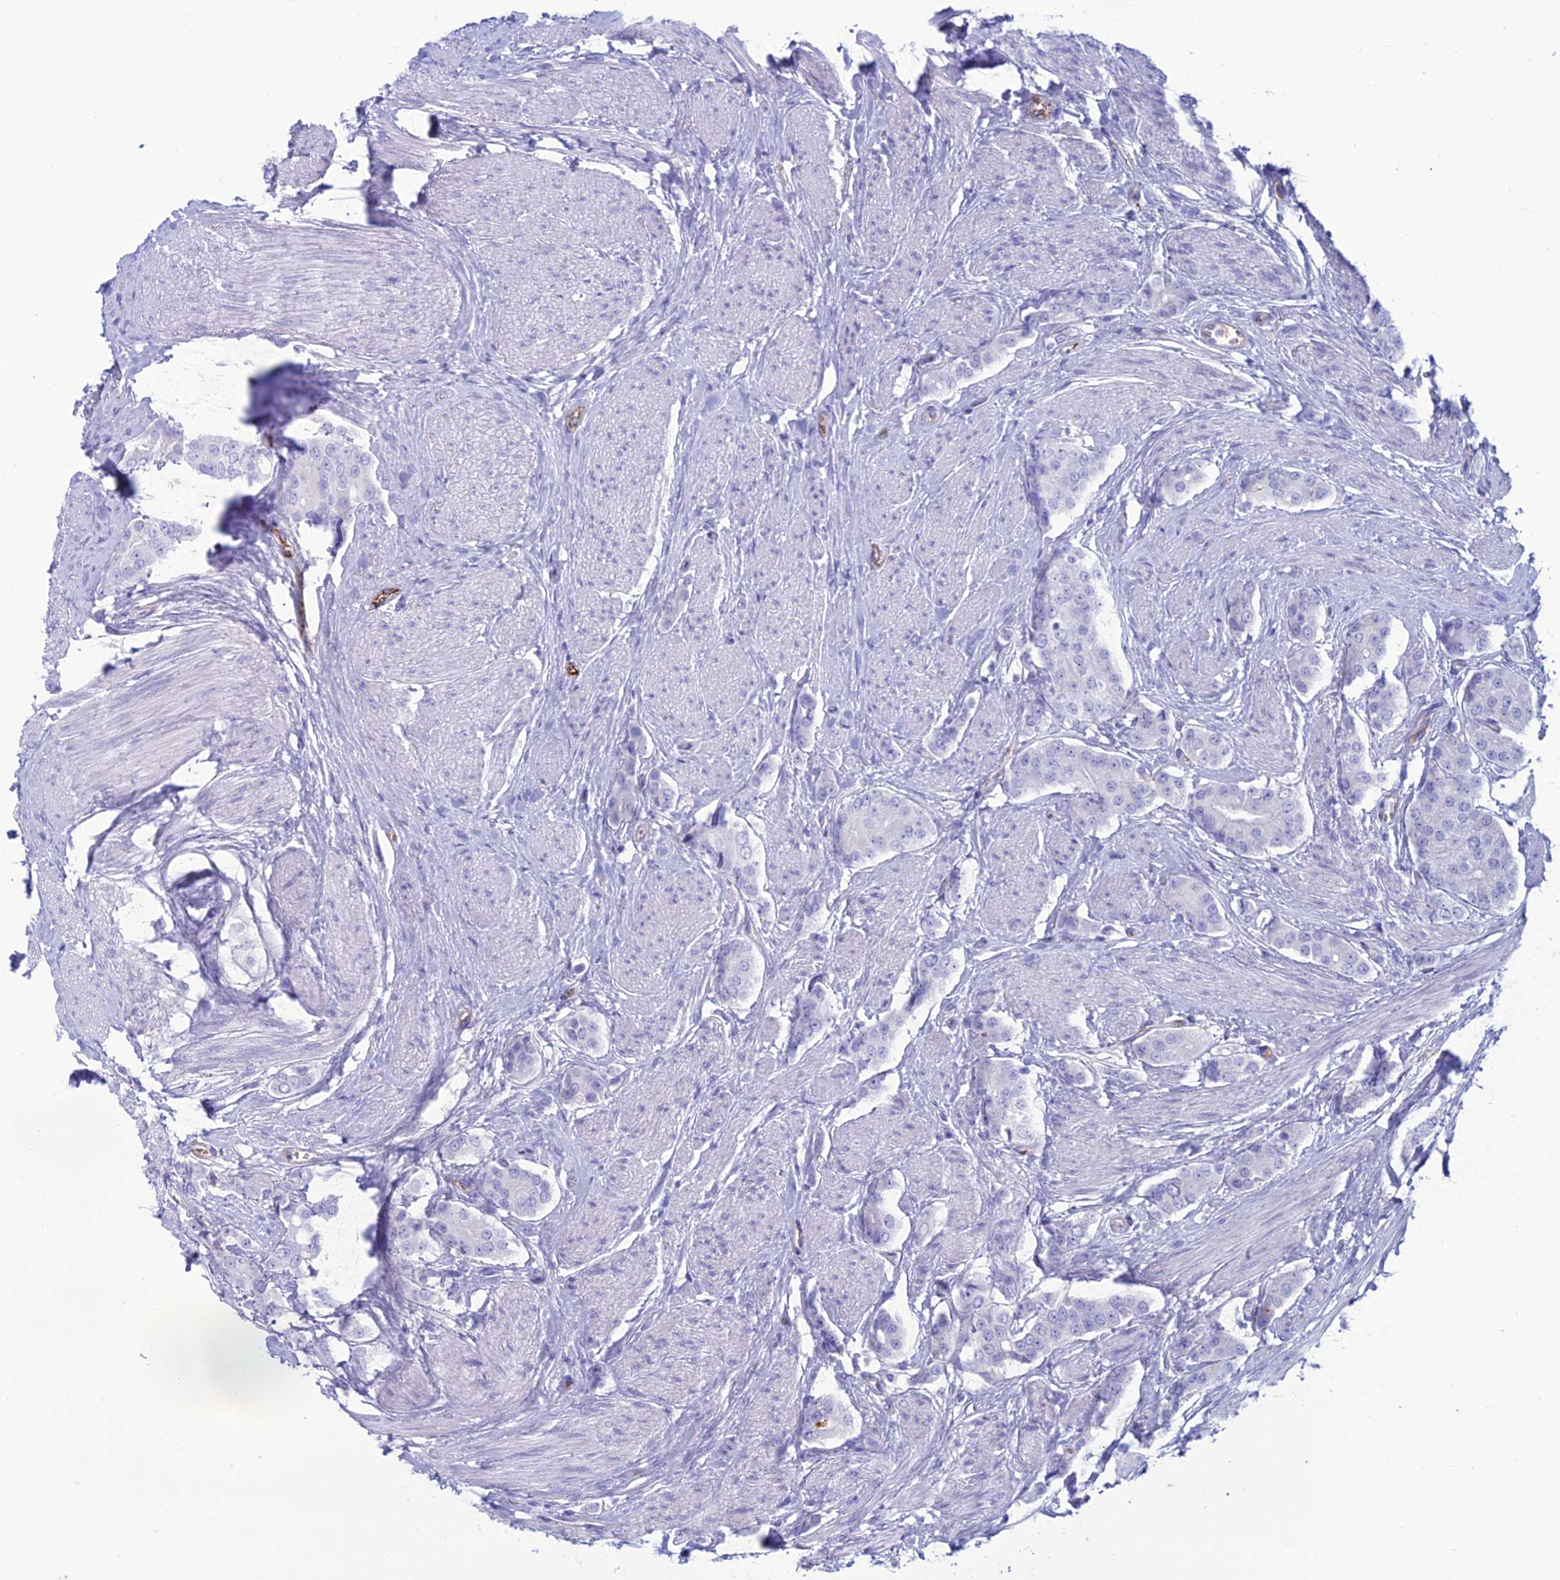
{"staining": {"intensity": "negative", "quantity": "none", "location": "none"}, "tissue": "prostate cancer", "cell_type": "Tumor cells", "image_type": "cancer", "snomed": [{"axis": "morphology", "description": "Adenocarcinoma, High grade"}, {"axis": "topography", "description": "Prostate"}], "caption": "This is a photomicrograph of immunohistochemistry staining of prostate cancer, which shows no staining in tumor cells.", "gene": "CDC42EP5", "patient": {"sex": "male", "age": 71}}